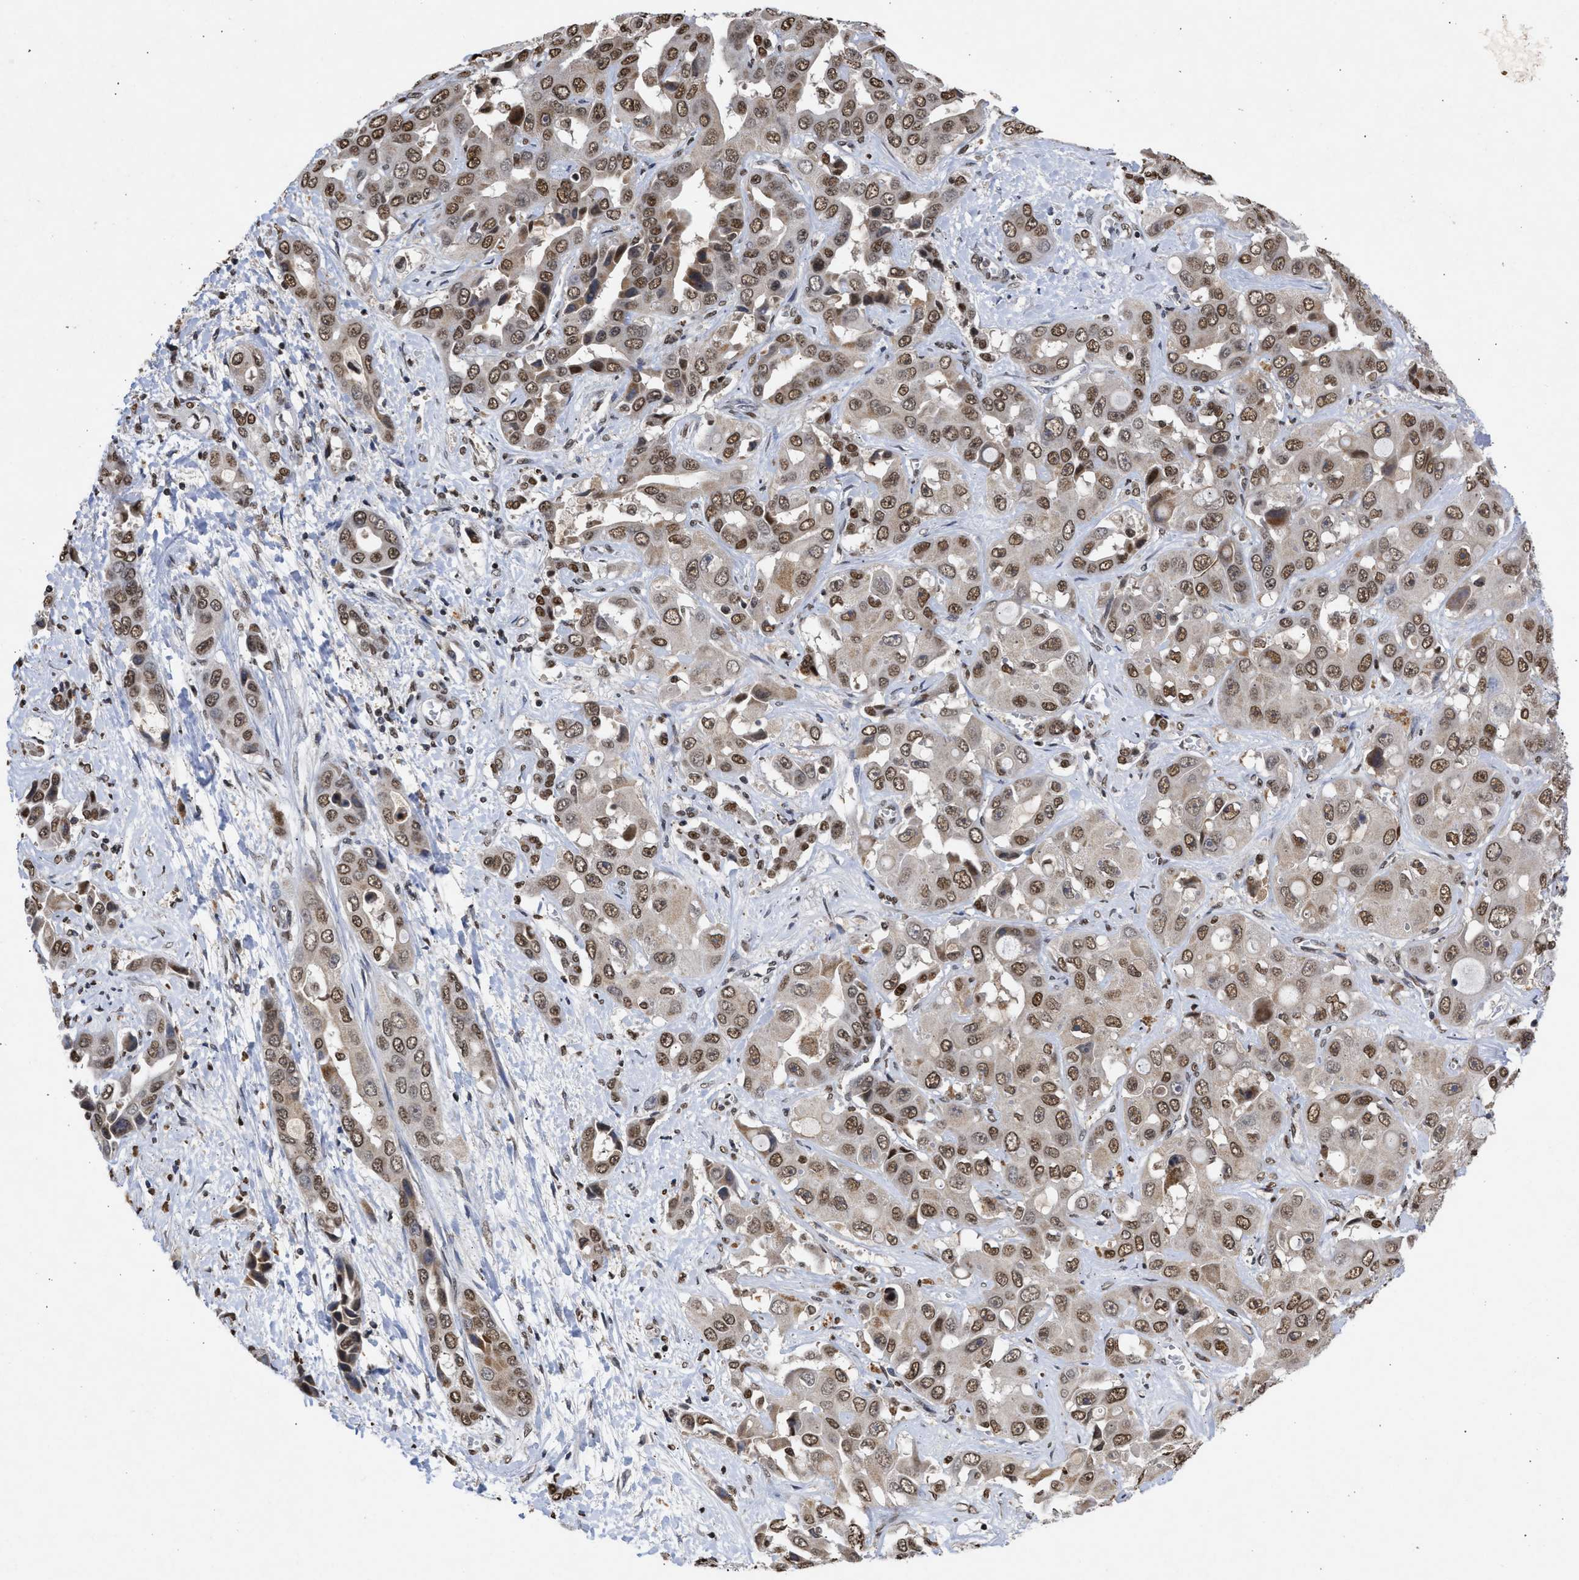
{"staining": {"intensity": "moderate", "quantity": ">75%", "location": "cytoplasmic/membranous,nuclear"}, "tissue": "liver cancer", "cell_type": "Tumor cells", "image_type": "cancer", "snomed": [{"axis": "morphology", "description": "Cholangiocarcinoma"}, {"axis": "topography", "description": "Liver"}], "caption": "Immunohistochemistry of human liver cancer (cholangiocarcinoma) demonstrates medium levels of moderate cytoplasmic/membranous and nuclear staining in approximately >75% of tumor cells.", "gene": "NUP35", "patient": {"sex": "female", "age": 52}}